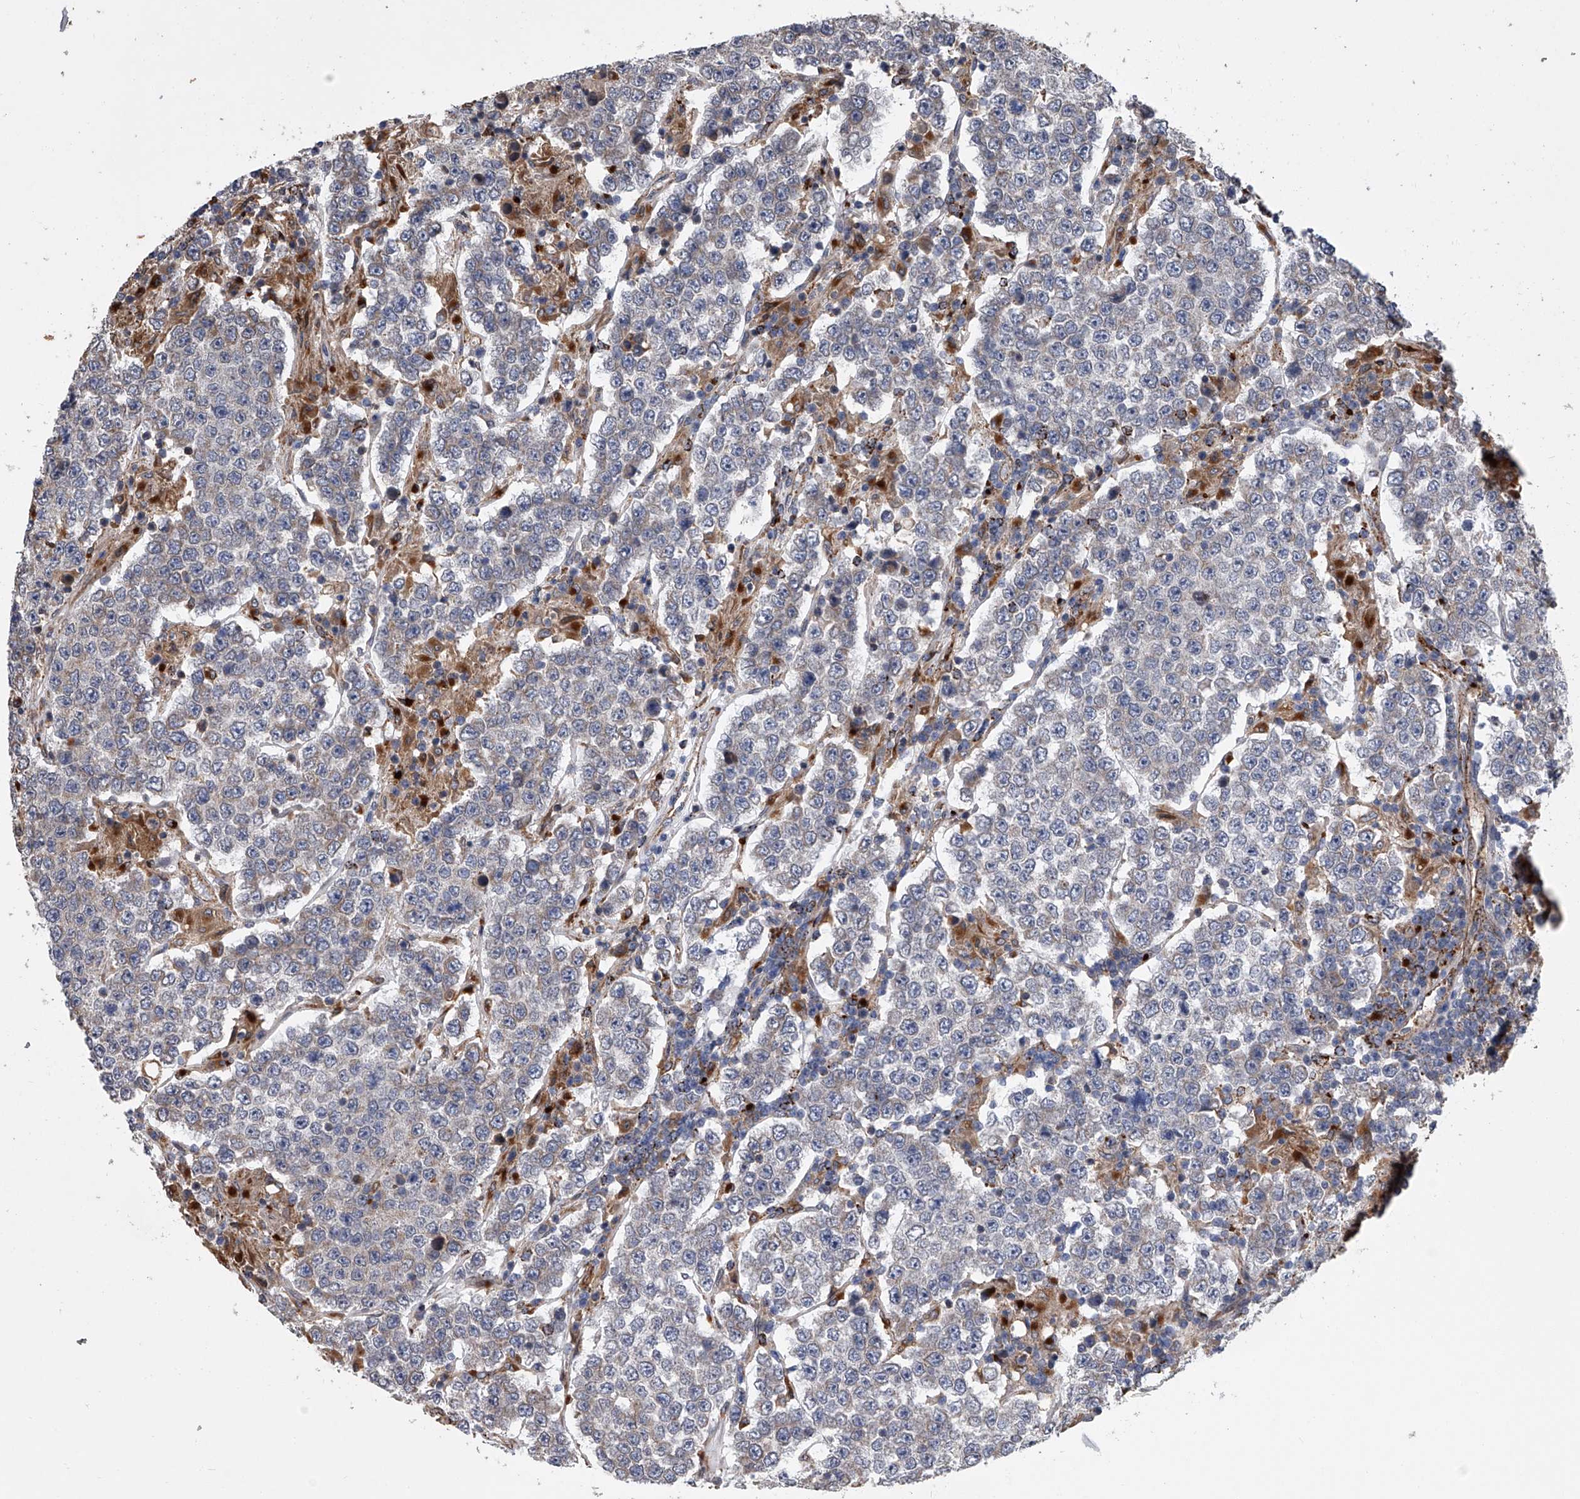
{"staining": {"intensity": "negative", "quantity": "none", "location": "none"}, "tissue": "testis cancer", "cell_type": "Tumor cells", "image_type": "cancer", "snomed": [{"axis": "morphology", "description": "Normal tissue, NOS"}, {"axis": "morphology", "description": "Urothelial carcinoma, High grade"}, {"axis": "morphology", "description": "Seminoma, NOS"}, {"axis": "morphology", "description": "Carcinoma, Embryonal, NOS"}, {"axis": "topography", "description": "Urinary bladder"}, {"axis": "topography", "description": "Testis"}], "caption": "IHC micrograph of human testis seminoma stained for a protein (brown), which displays no positivity in tumor cells.", "gene": "TRIM8", "patient": {"sex": "male", "age": 41}}